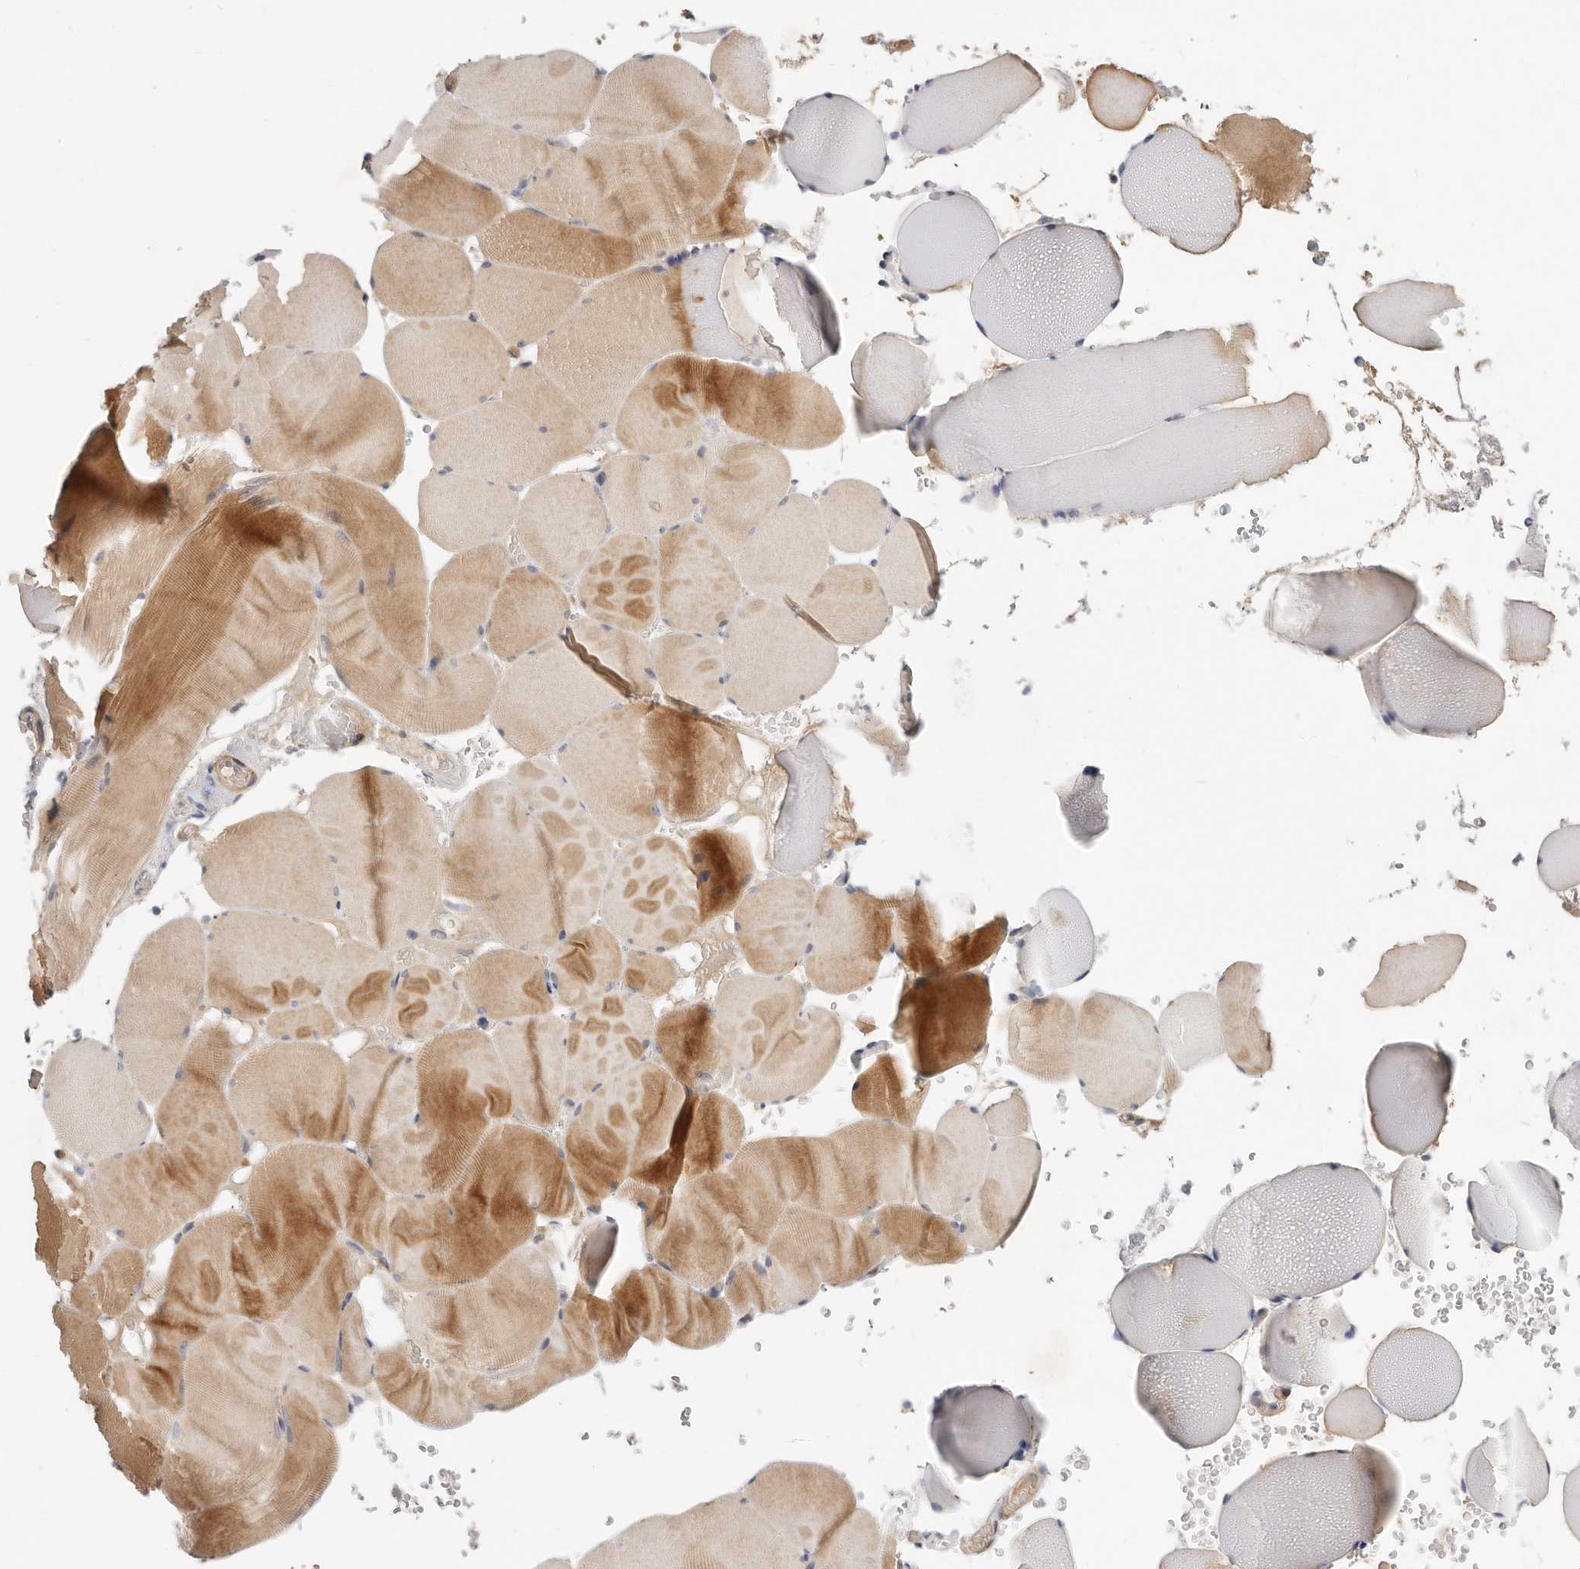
{"staining": {"intensity": "moderate", "quantity": "<25%", "location": "cytoplasmic/membranous"}, "tissue": "skeletal muscle", "cell_type": "Myocytes", "image_type": "normal", "snomed": [{"axis": "morphology", "description": "Normal tissue, NOS"}, {"axis": "topography", "description": "Skeletal muscle"}], "caption": "Immunohistochemistry of benign human skeletal muscle shows low levels of moderate cytoplasmic/membranous staining in approximately <25% of myocytes.", "gene": "MICALL2", "patient": {"sex": "male", "age": 62}}